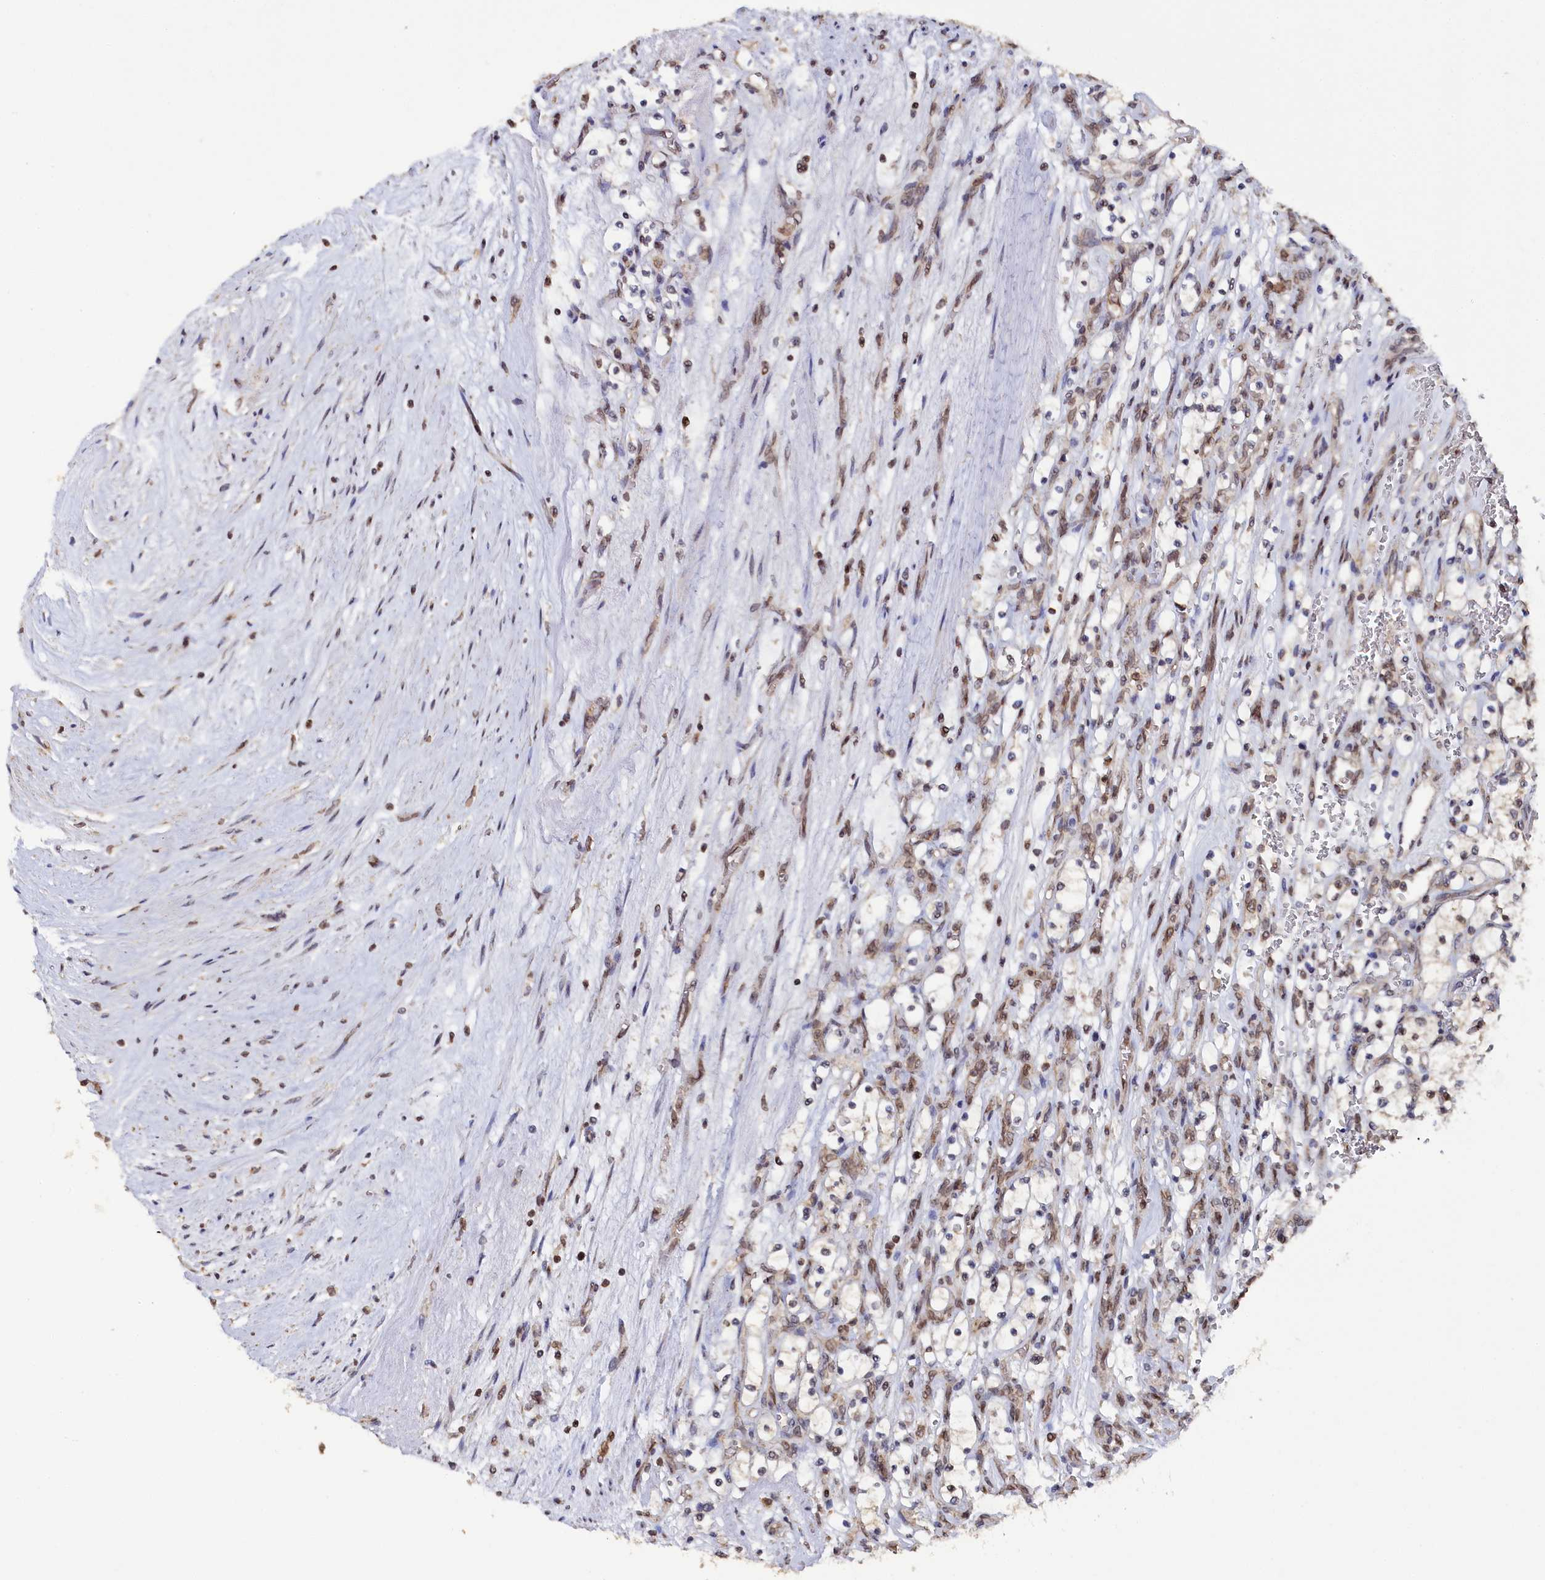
{"staining": {"intensity": "negative", "quantity": "none", "location": "none"}, "tissue": "renal cancer", "cell_type": "Tumor cells", "image_type": "cancer", "snomed": [{"axis": "morphology", "description": "Adenocarcinoma, NOS"}, {"axis": "topography", "description": "Kidney"}], "caption": "There is no significant positivity in tumor cells of renal cancer (adenocarcinoma).", "gene": "ANKEF1", "patient": {"sex": "female", "age": 69}}